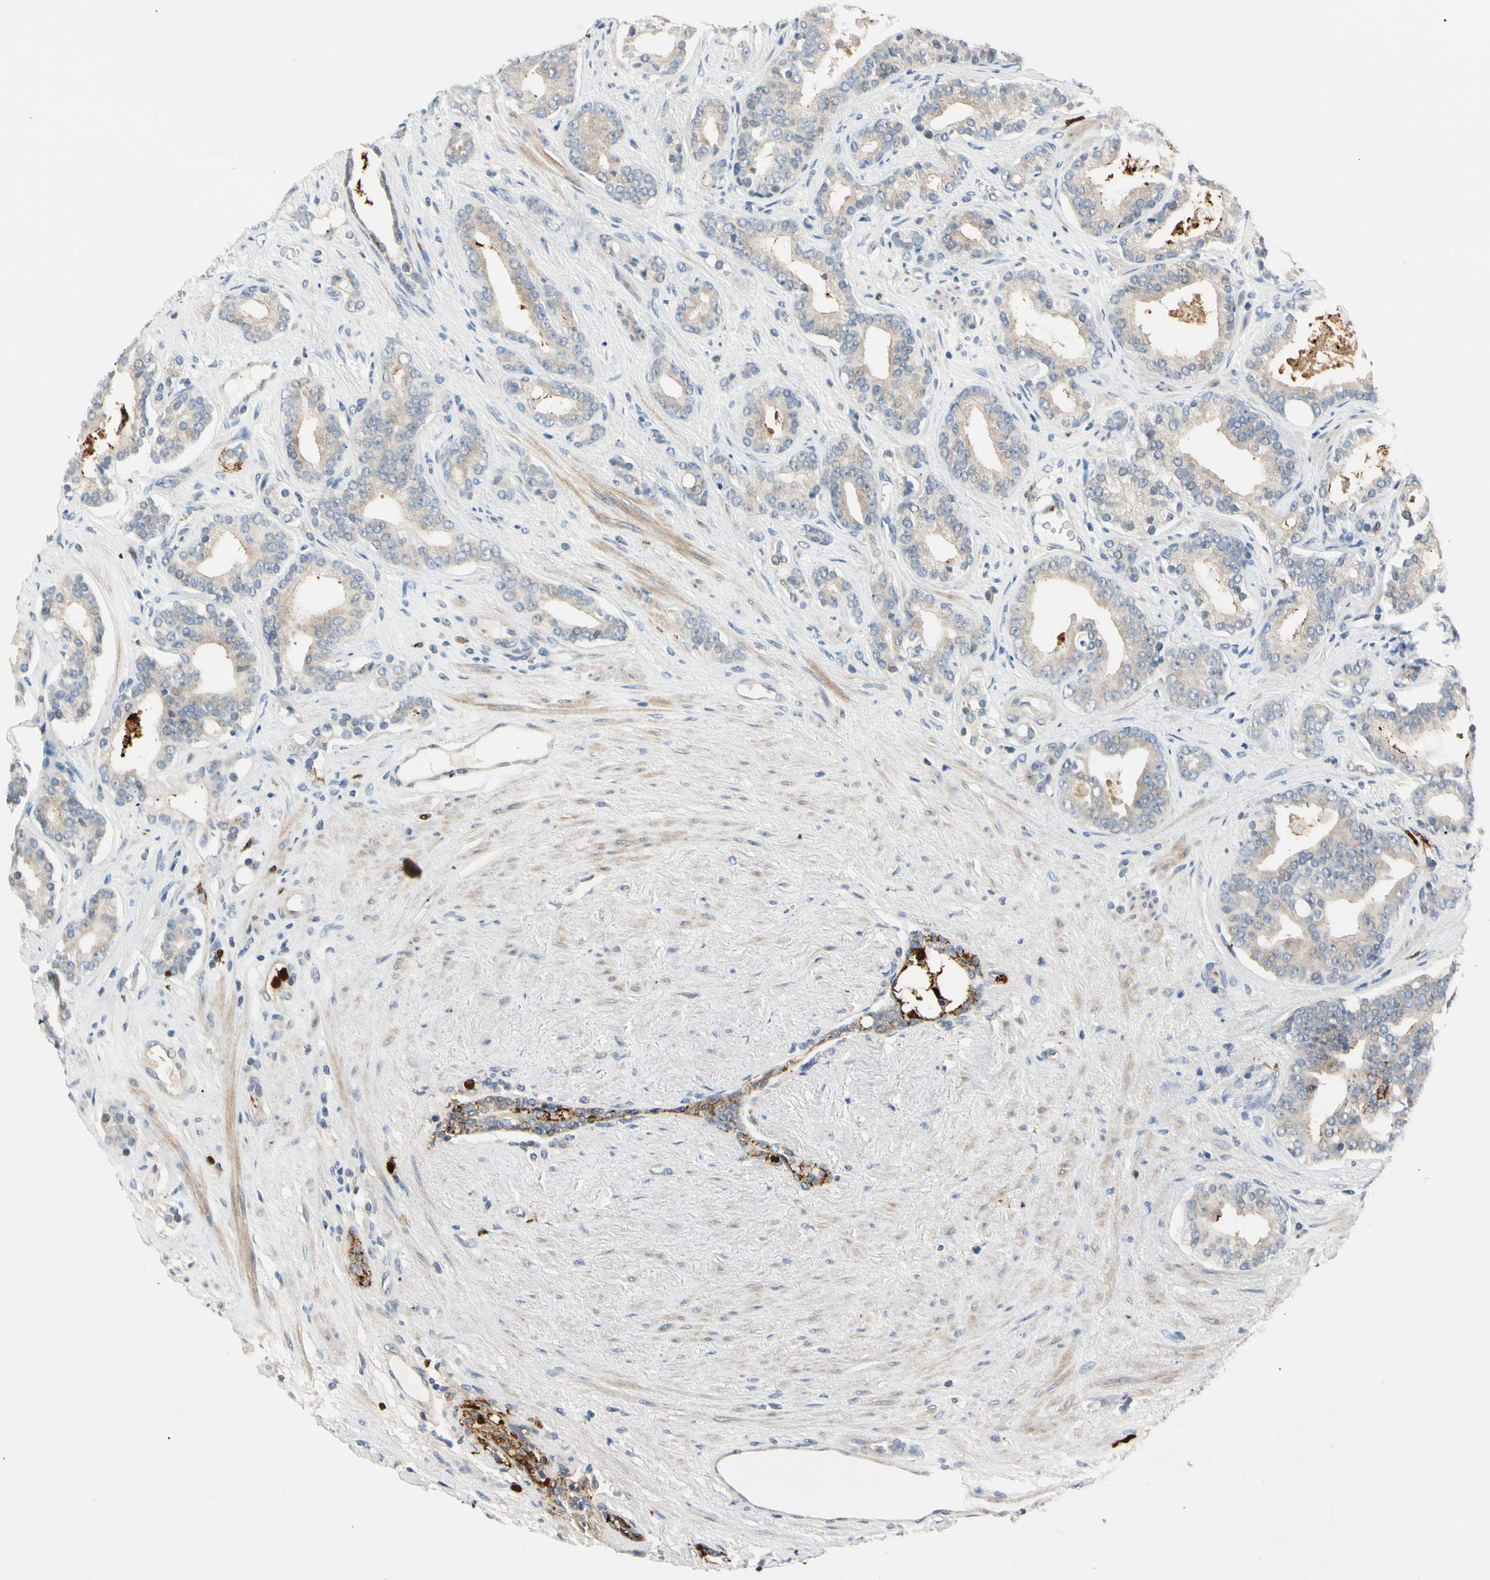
{"staining": {"intensity": "weak", "quantity": "25%-75%", "location": "cytoplasmic/membranous"}, "tissue": "prostate cancer", "cell_type": "Tumor cells", "image_type": "cancer", "snomed": [{"axis": "morphology", "description": "Adenocarcinoma, Low grade"}, {"axis": "topography", "description": "Prostate"}], "caption": "Approximately 25%-75% of tumor cells in human prostate cancer show weak cytoplasmic/membranous protein expression as visualized by brown immunohistochemical staining.", "gene": "TRAF5", "patient": {"sex": "male", "age": 63}}